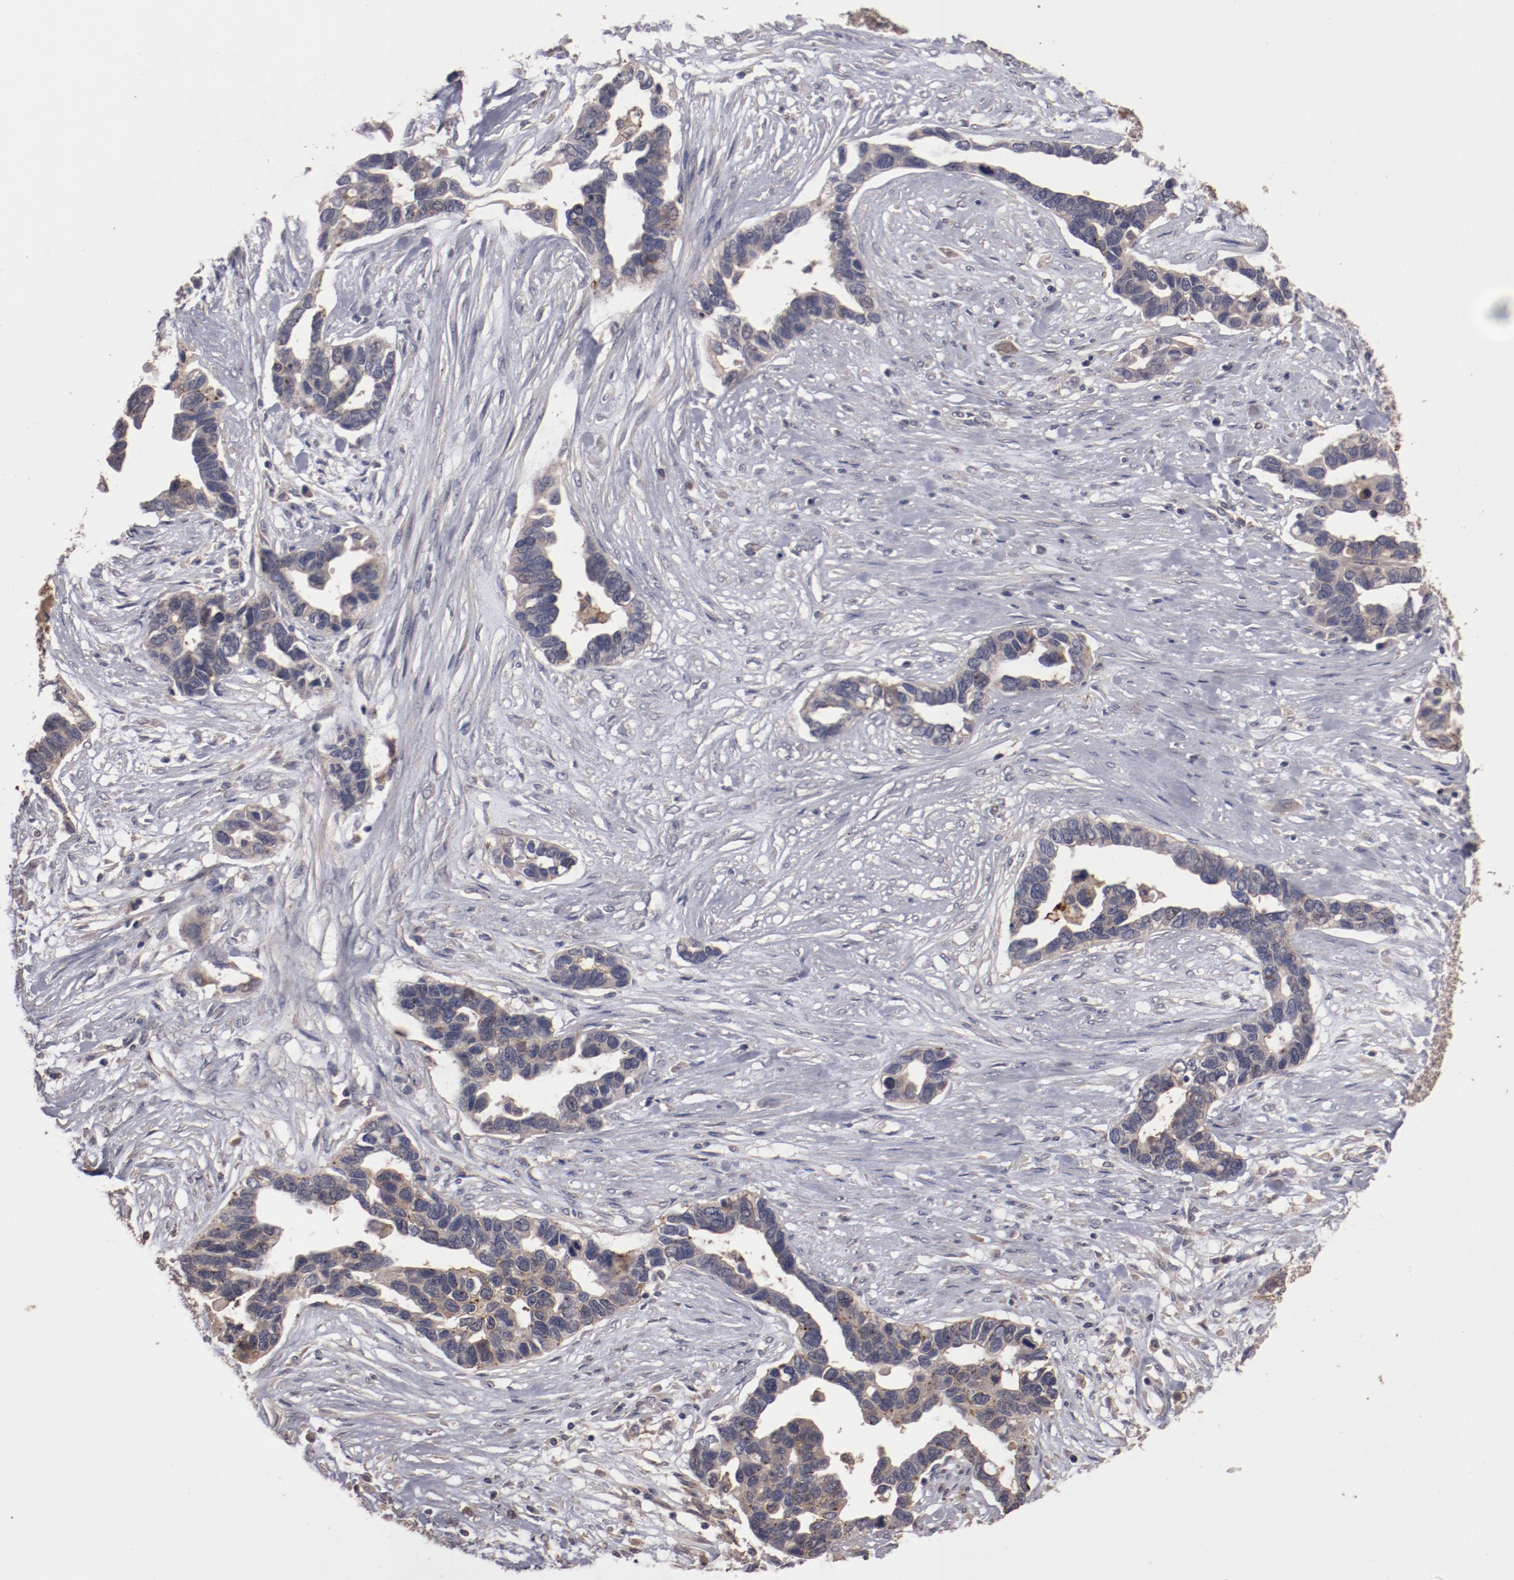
{"staining": {"intensity": "weak", "quantity": ">75%", "location": "cytoplasmic/membranous"}, "tissue": "ovarian cancer", "cell_type": "Tumor cells", "image_type": "cancer", "snomed": [{"axis": "morphology", "description": "Cystadenocarcinoma, serous, NOS"}, {"axis": "topography", "description": "Ovary"}], "caption": "Immunohistochemistry photomicrograph of human serous cystadenocarcinoma (ovarian) stained for a protein (brown), which exhibits low levels of weak cytoplasmic/membranous staining in about >75% of tumor cells.", "gene": "LRRC75B", "patient": {"sex": "female", "age": 54}}